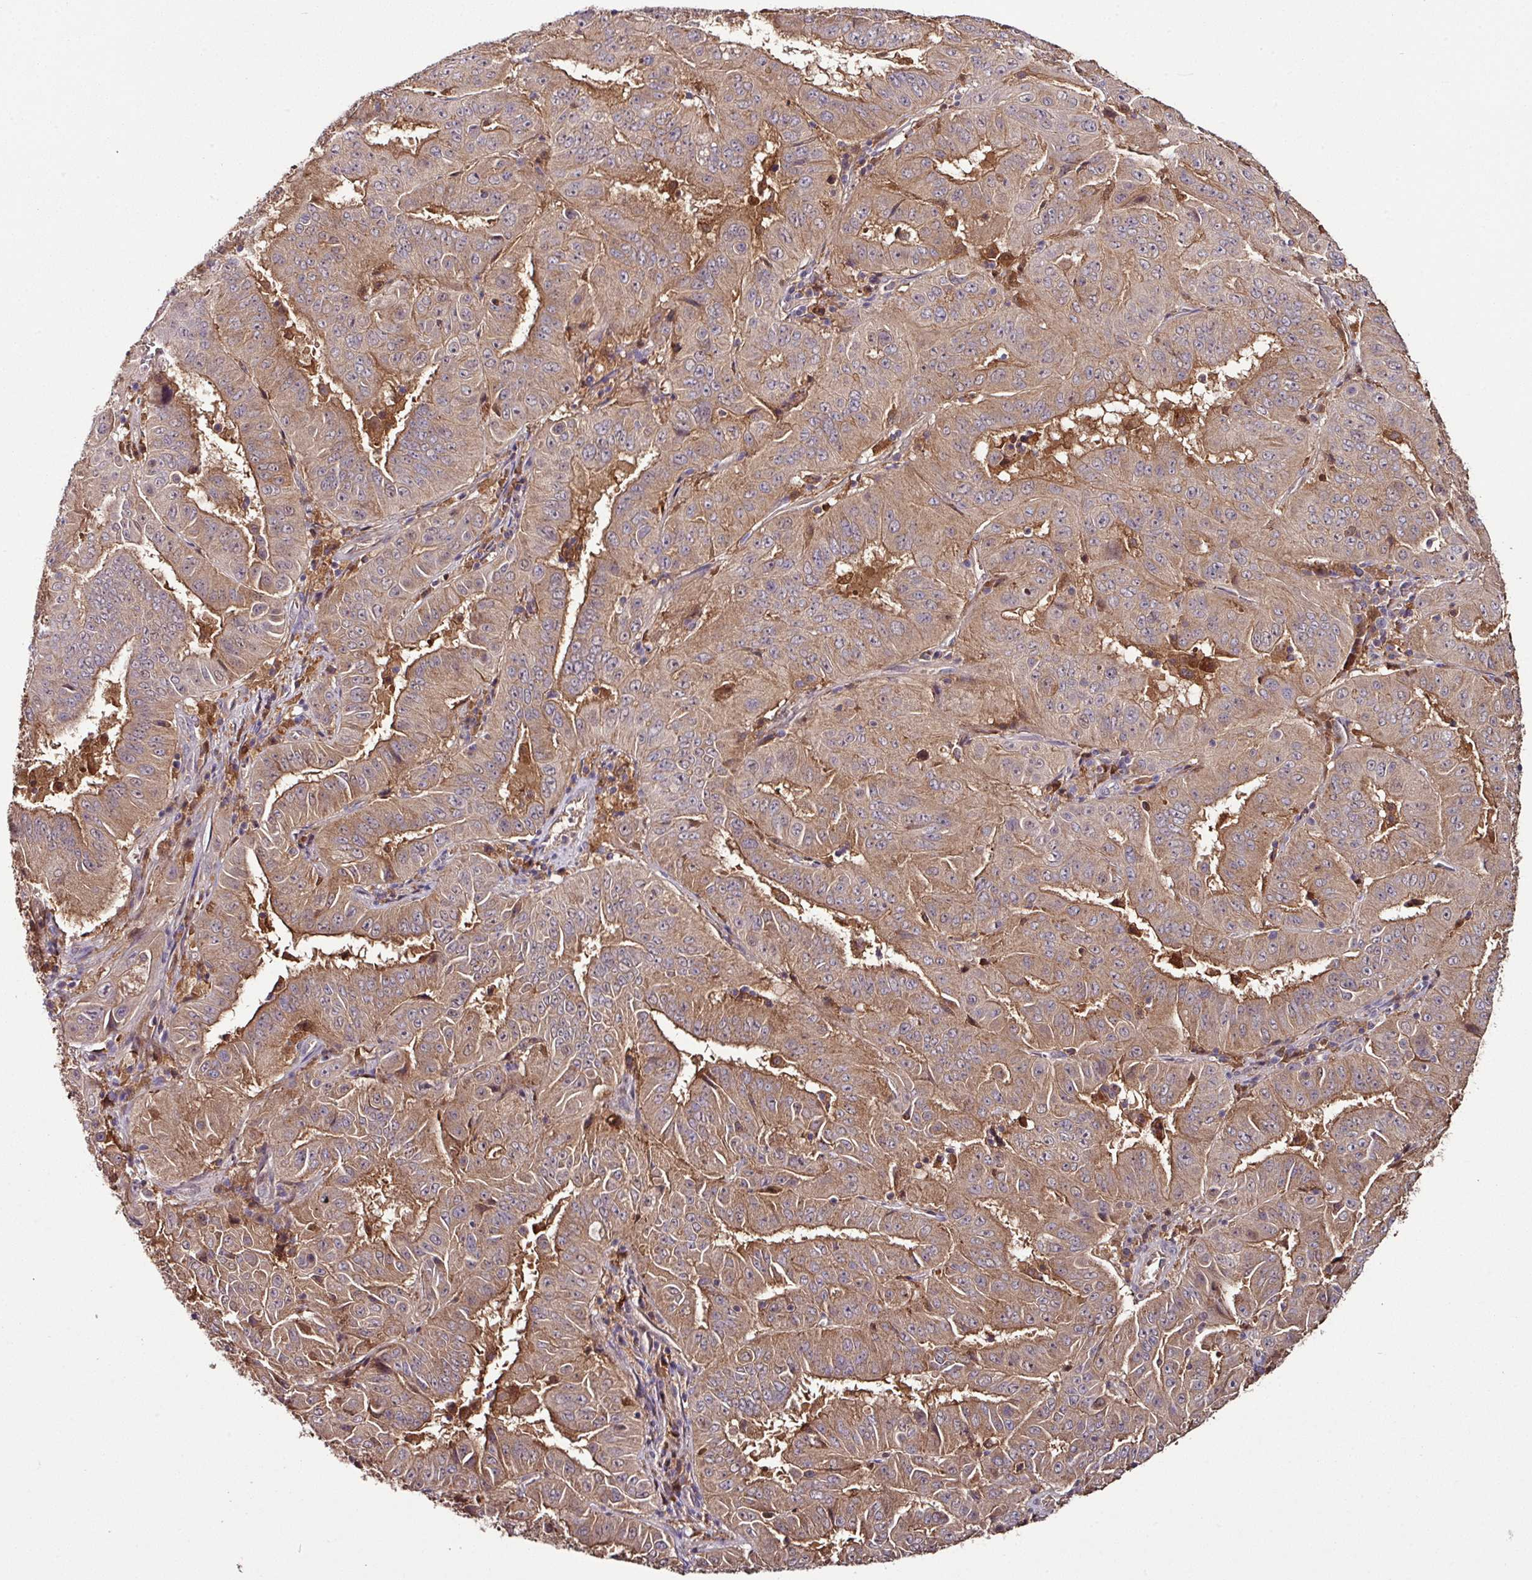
{"staining": {"intensity": "moderate", "quantity": ">75%", "location": "cytoplasmic/membranous"}, "tissue": "pancreatic cancer", "cell_type": "Tumor cells", "image_type": "cancer", "snomed": [{"axis": "morphology", "description": "Adenocarcinoma, NOS"}, {"axis": "topography", "description": "Pancreas"}], "caption": "DAB (3,3'-diaminobenzidine) immunohistochemical staining of human adenocarcinoma (pancreatic) exhibits moderate cytoplasmic/membranous protein staining in approximately >75% of tumor cells.", "gene": "GNPDA1", "patient": {"sex": "male", "age": 63}}